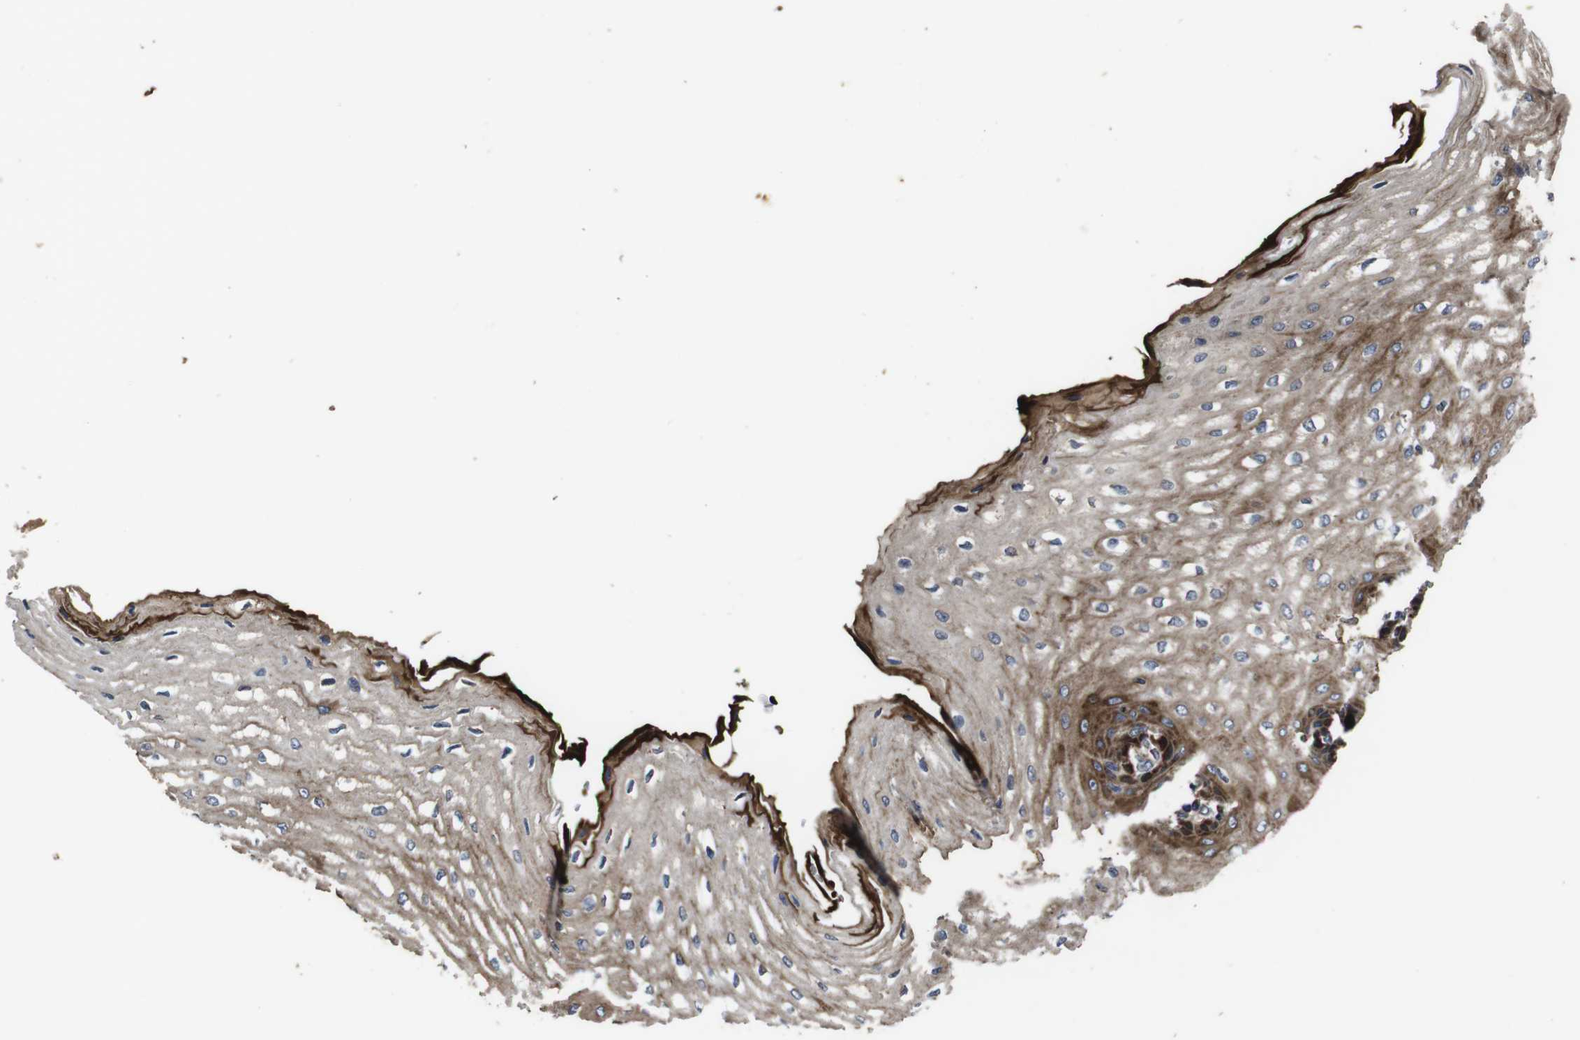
{"staining": {"intensity": "strong", "quantity": "25%-75%", "location": "cytoplasmic/membranous"}, "tissue": "esophagus", "cell_type": "Squamous epithelial cells", "image_type": "normal", "snomed": [{"axis": "morphology", "description": "Normal tissue, NOS"}, {"axis": "topography", "description": "Esophagus"}], "caption": "Immunohistochemical staining of normal esophagus demonstrates strong cytoplasmic/membranous protein positivity in approximately 25%-75% of squamous epithelial cells. (DAB IHC, brown staining for protein, blue staining for nuclei).", "gene": "SMYD3", "patient": {"sex": "male", "age": 54}}